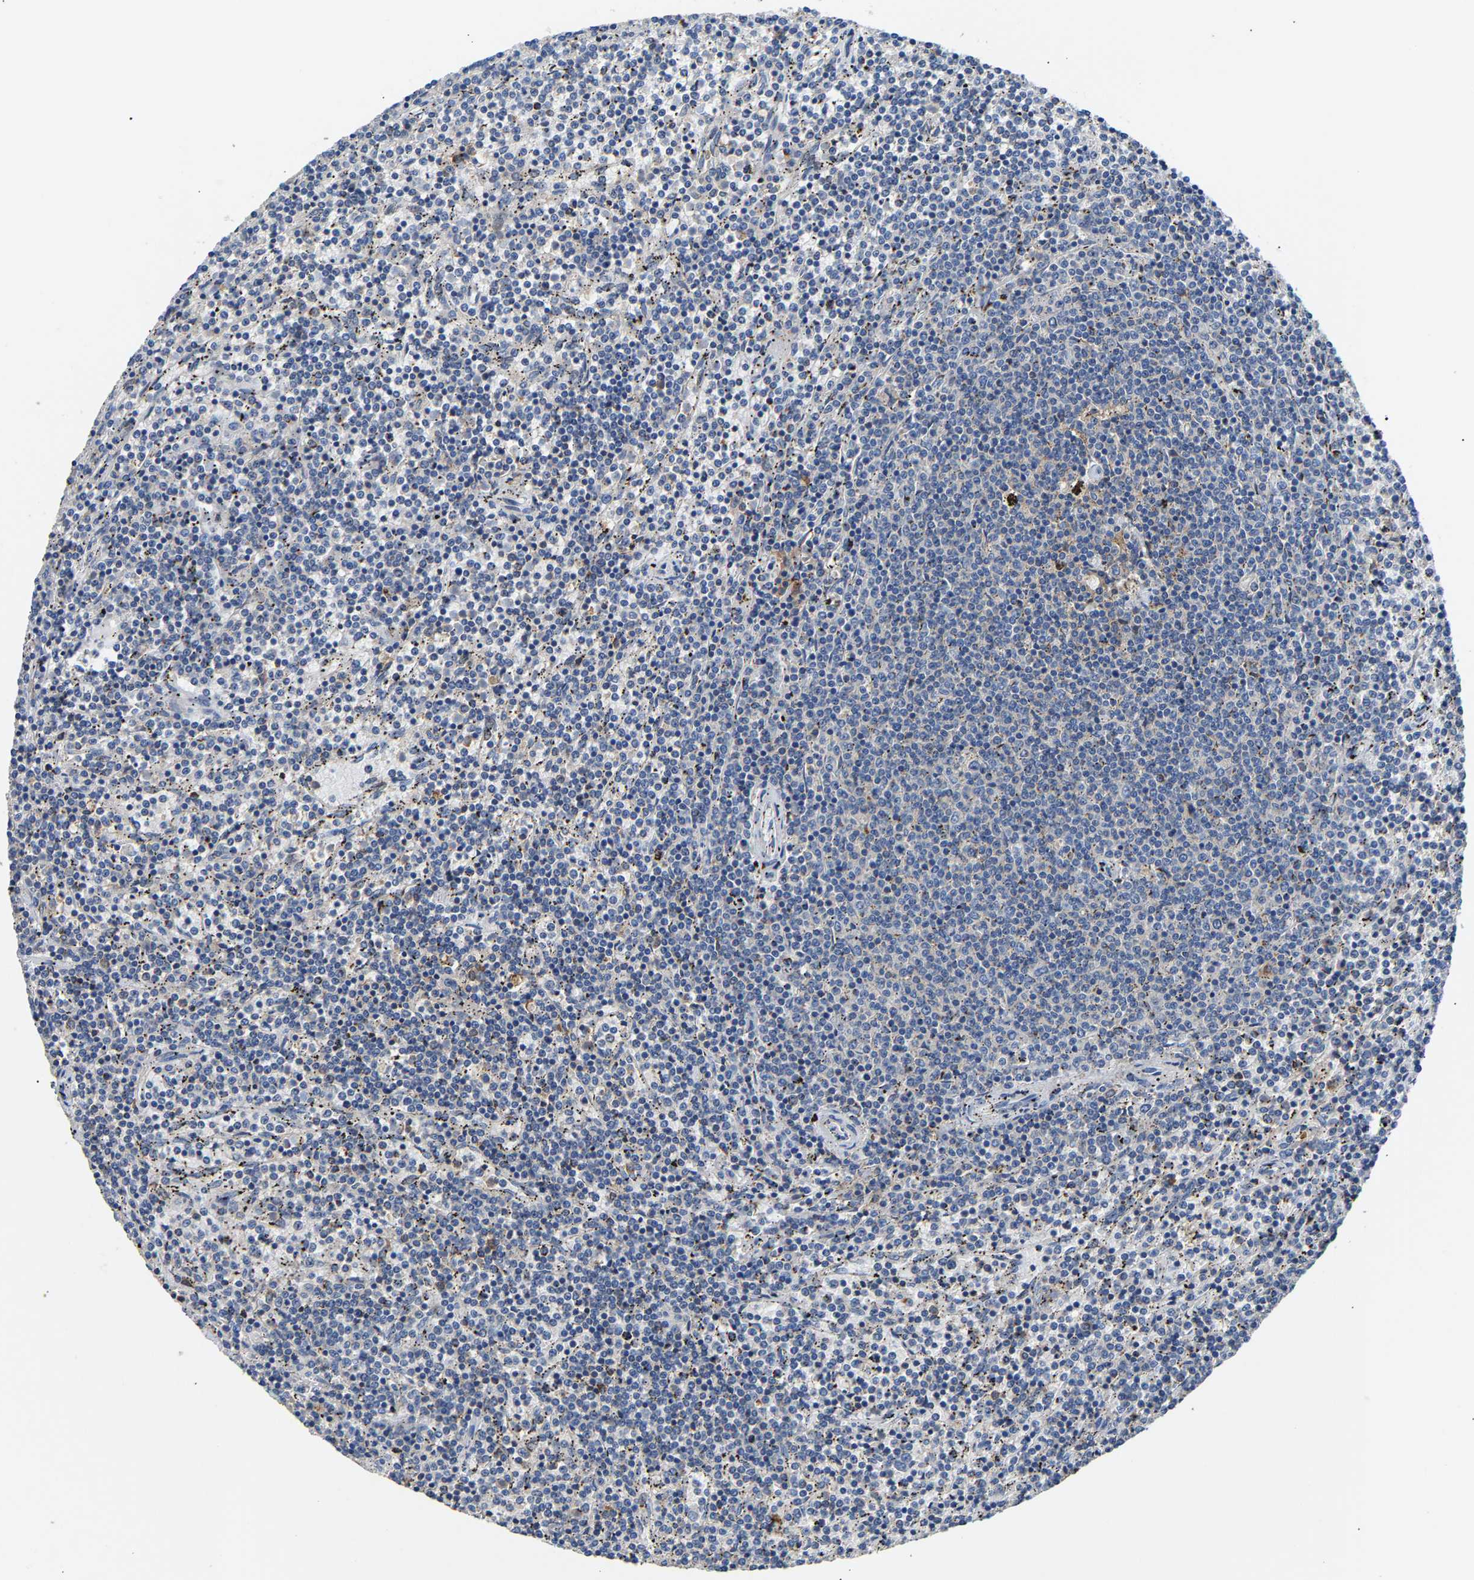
{"staining": {"intensity": "negative", "quantity": "none", "location": "none"}, "tissue": "lymphoma", "cell_type": "Tumor cells", "image_type": "cancer", "snomed": [{"axis": "morphology", "description": "Malignant lymphoma, non-Hodgkin's type, Low grade"}, {"axis": "topography", "description": "Spleen"}], "caption": "Immunohistochemistry micrograph of neoplastic tissue: human malignant lymphoma, non-Hodgkin's type (low-grade) stained with DAB shows no significant protein positivity in tumor cells.", "gene": "CCDC171", "patient": {"sex": "female", "age": 50}}